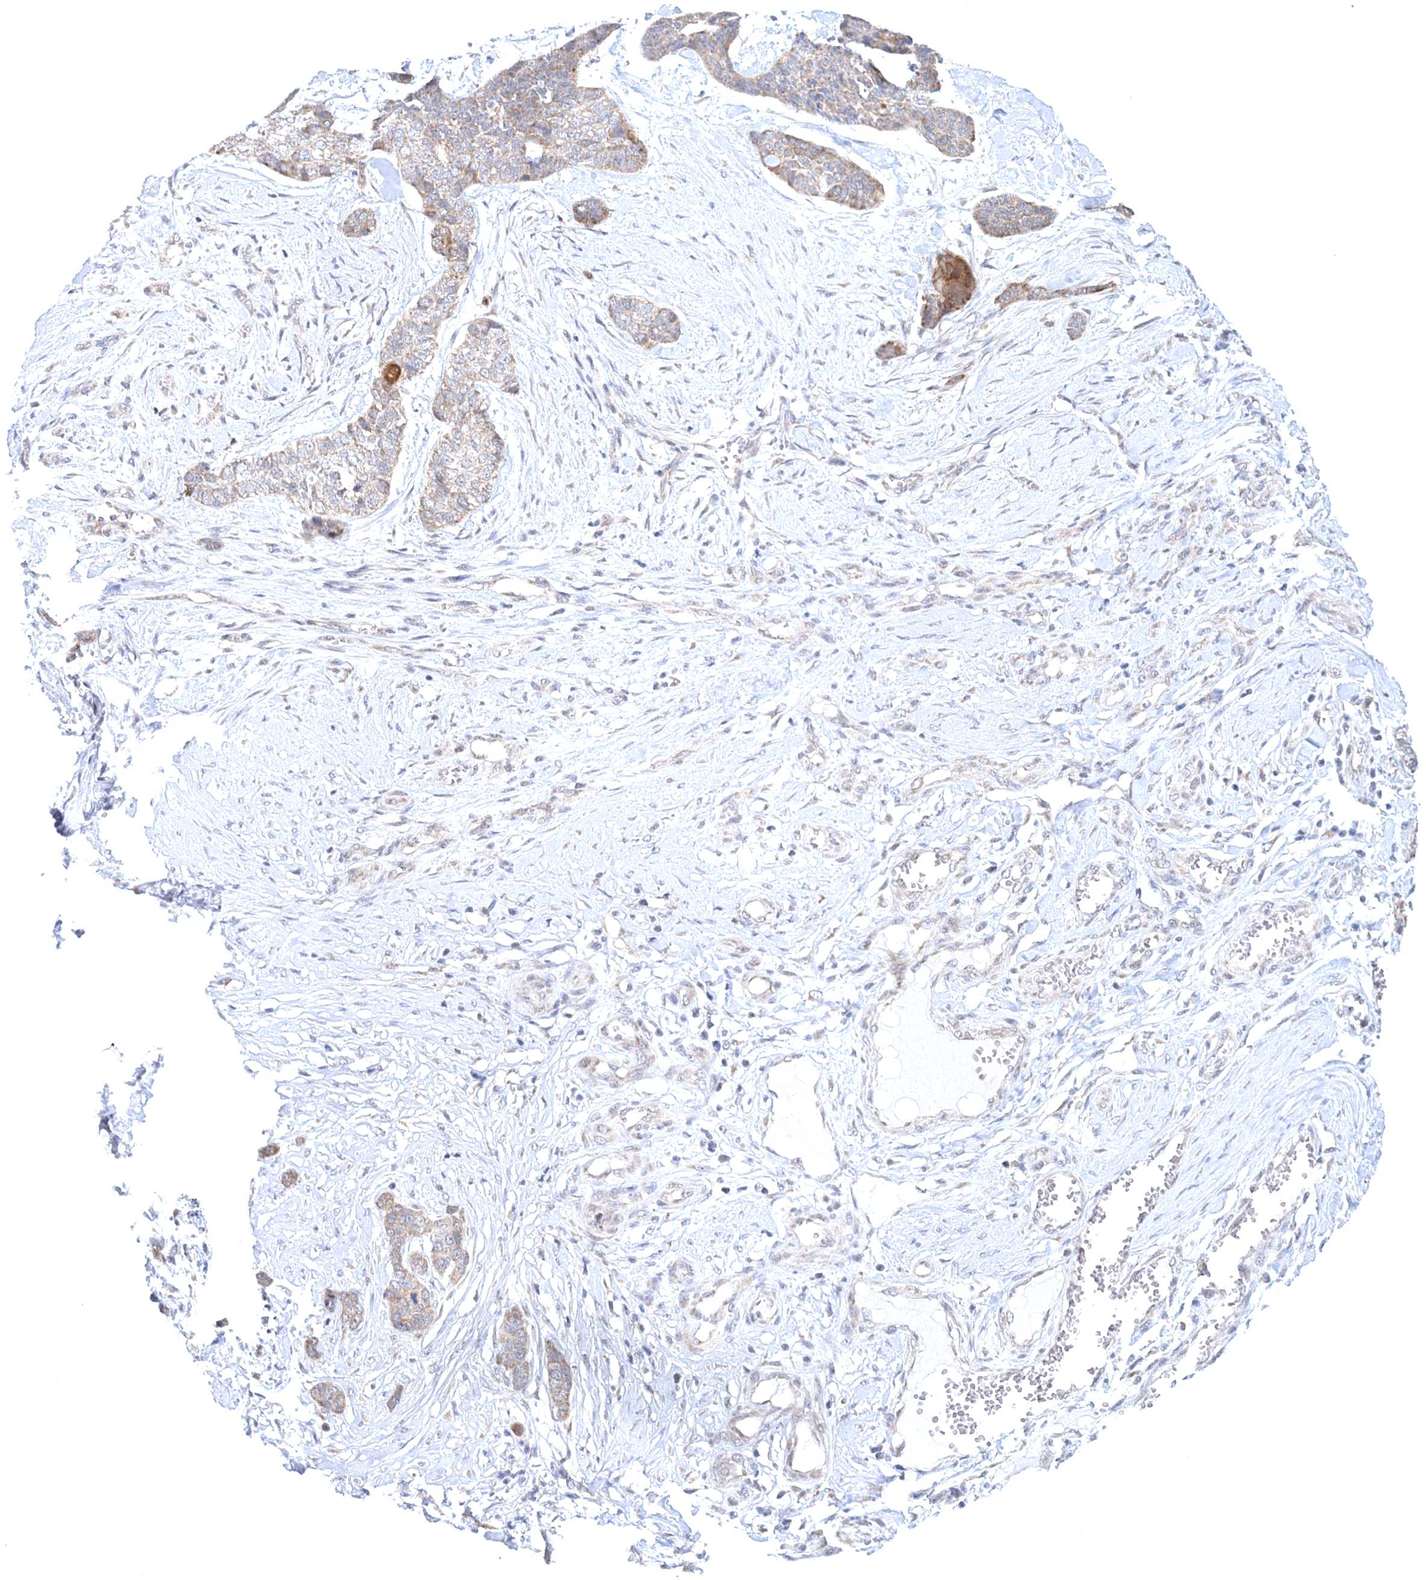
{"staining": {"intensity": "weak", "quantity": "25%-75%", "location": "cytoplasmic/membranous"}, "tissue": "skin cancer", "cell_type": "Tumor cells", "image_type": "cancer", "snomed": [{"axis": "morphology", "description": "Basal cell carcinoma"}, {"axis": "topography", "description": "Skin"}], "caption": "Immunohistochemical staining of human basal cell carcinoma (skin) shows weak cytoplasmic/membranous protein expression in about 25%-75% of tumor cells. Nuclei are stained in blue.", "gene": "RNF150", "patient": {"sex": "female", "age": 64}}